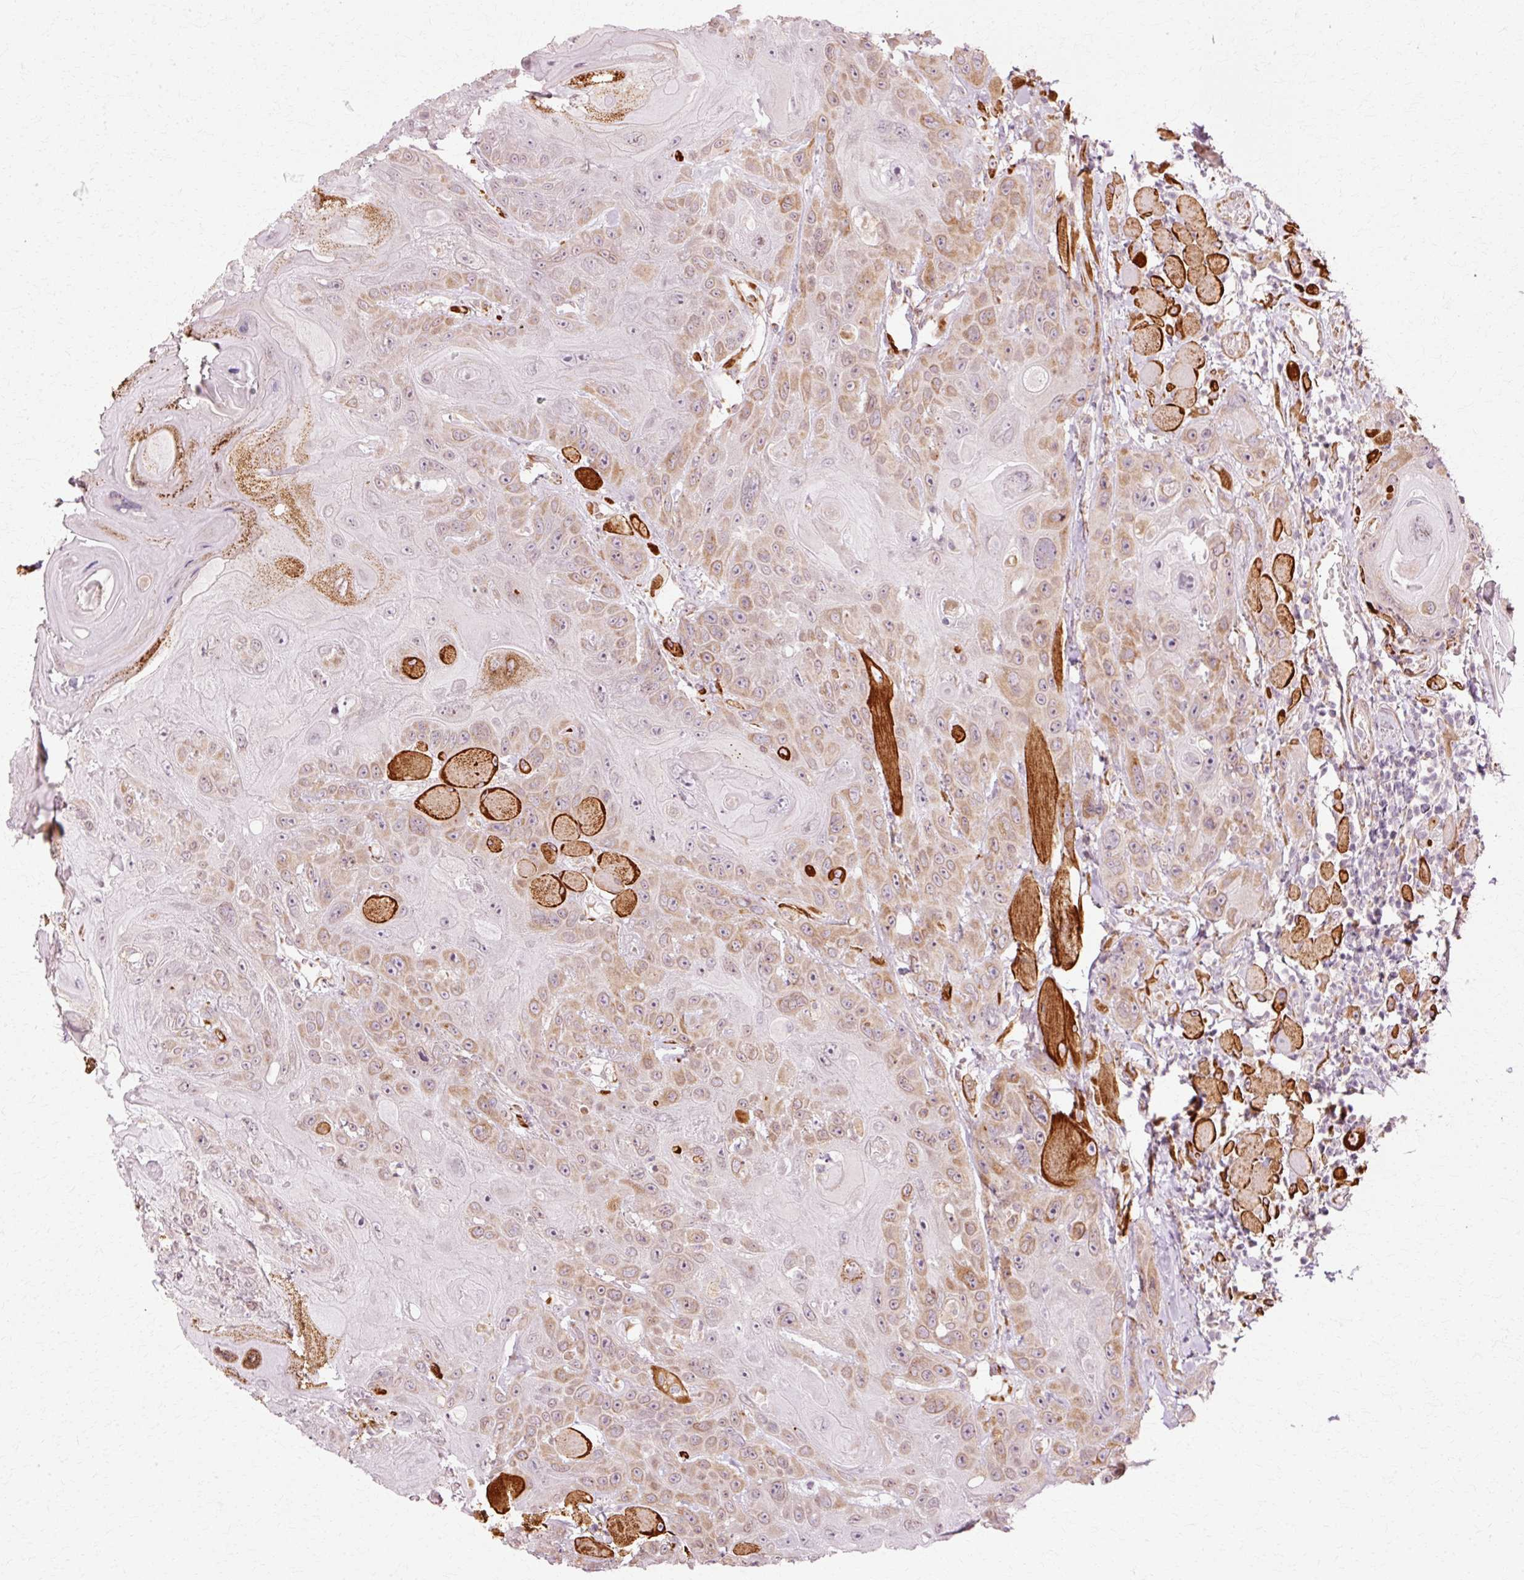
{"staining": {"intensity": "moderate", "quantity": "25%-75%", "location": "cytoplasmic/membranous"}, "tissue": "head and neck cancer", "cell_type": "Tumor cells", "image_type": "cancer", "snomed": [{"axis": "morphology", "description": "Squamous cell carcinoma, NOS"}, {"axis": "topography", "description": "Head-Neck"}], "caption": "Tumor cells exhibit medium levels of moderate cytoplasmic/membranous positivity in approximately 25%-75% of cells in human squamous cell carcinoma (head and neck).", "gene": "RGPD5", "patient": {"sex": "female", "age": 59}}